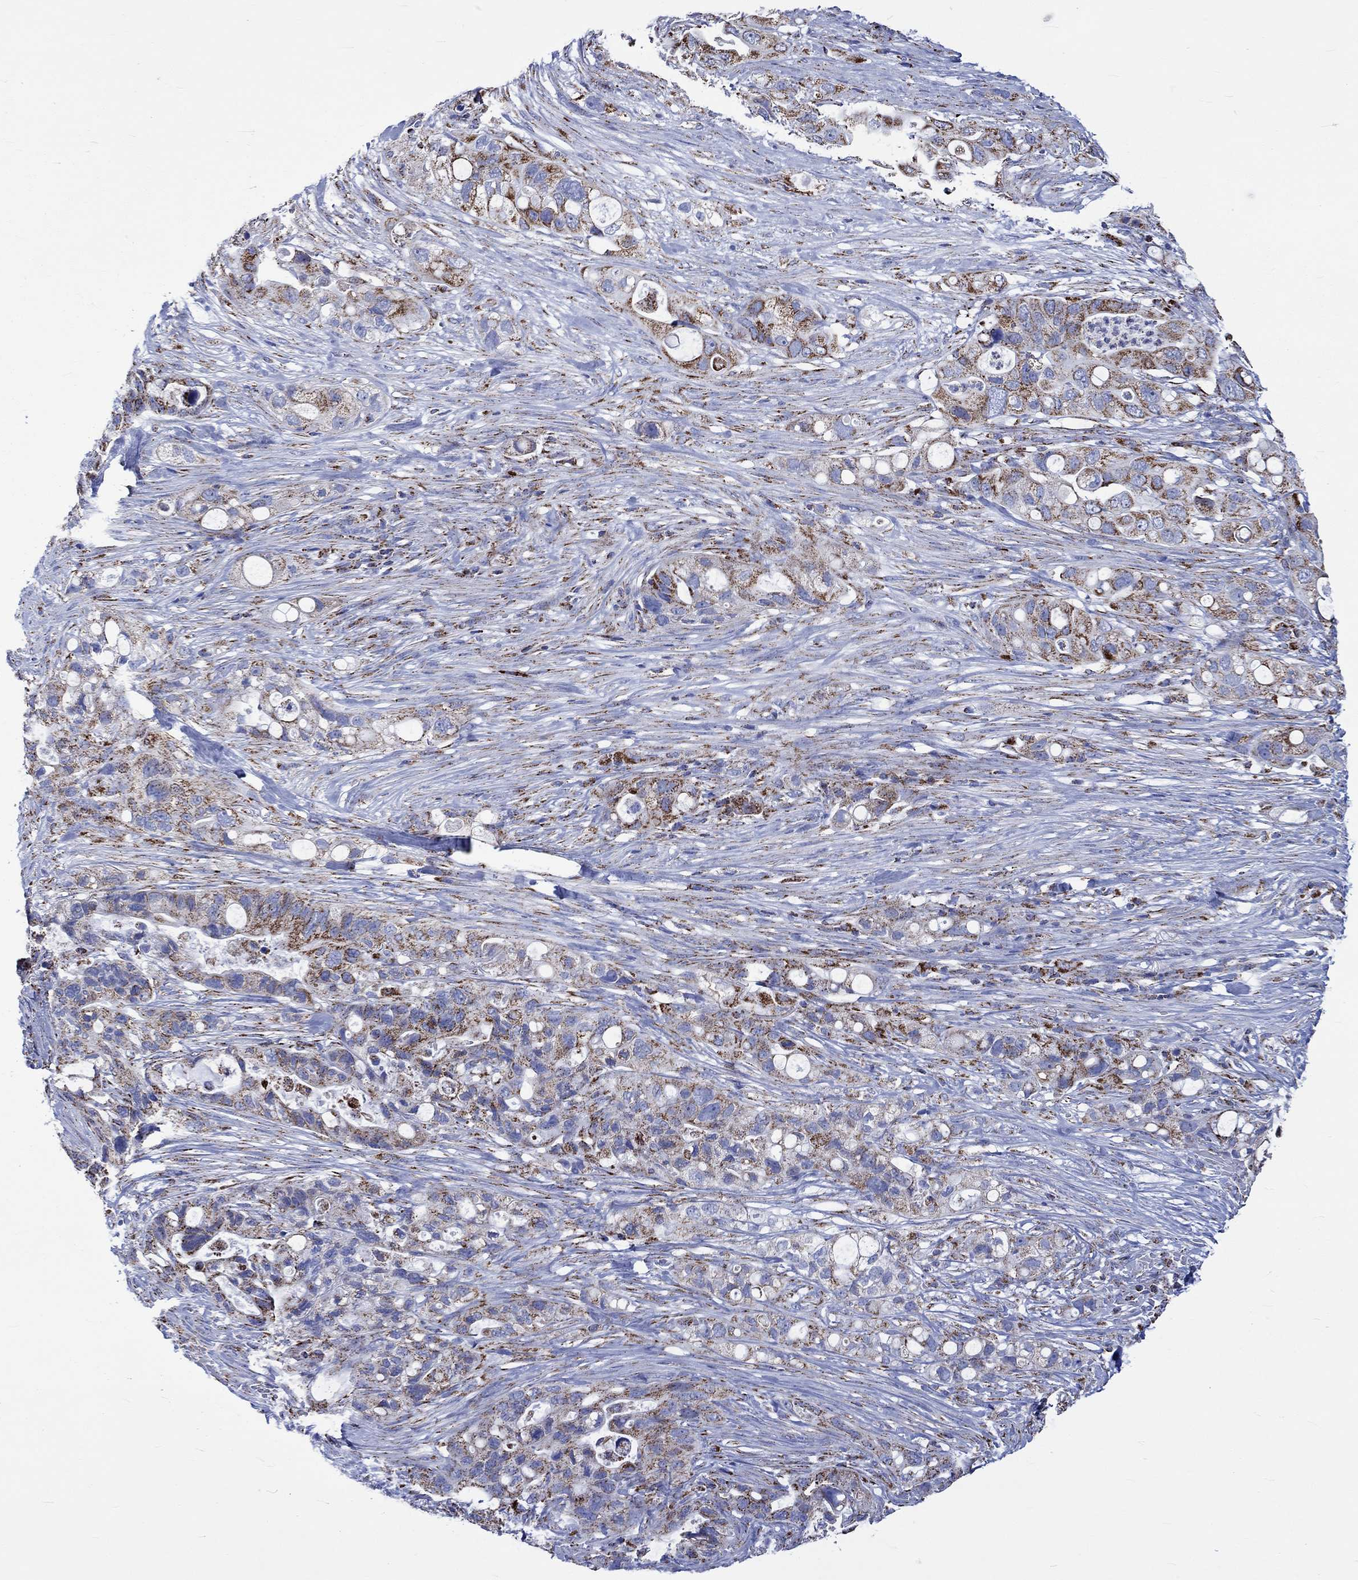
{"staining": {"intensity": "strong", "quantity": "25%-75%", "location": "cytoplasmic/membranous"}, "tissue": "pancreatic cancer", "cell_type": "Tumor cells", "image_type": "cancer", "snomed": [{"axis": "morphology", "description": "Adenocarcinoma, NOS"}, {"axis": "topography", "description": "Pancreas"}], "caption": "This histopathology image reveals immunohistochemistry (IHC) staining of pancreatic adenocarcinoma, with high strong cytoplasmic/membranous staining in approximately 25%-75% of tumor cells.", "gene": "RCE1", "patient": {"sex": "female", "age": 72}}